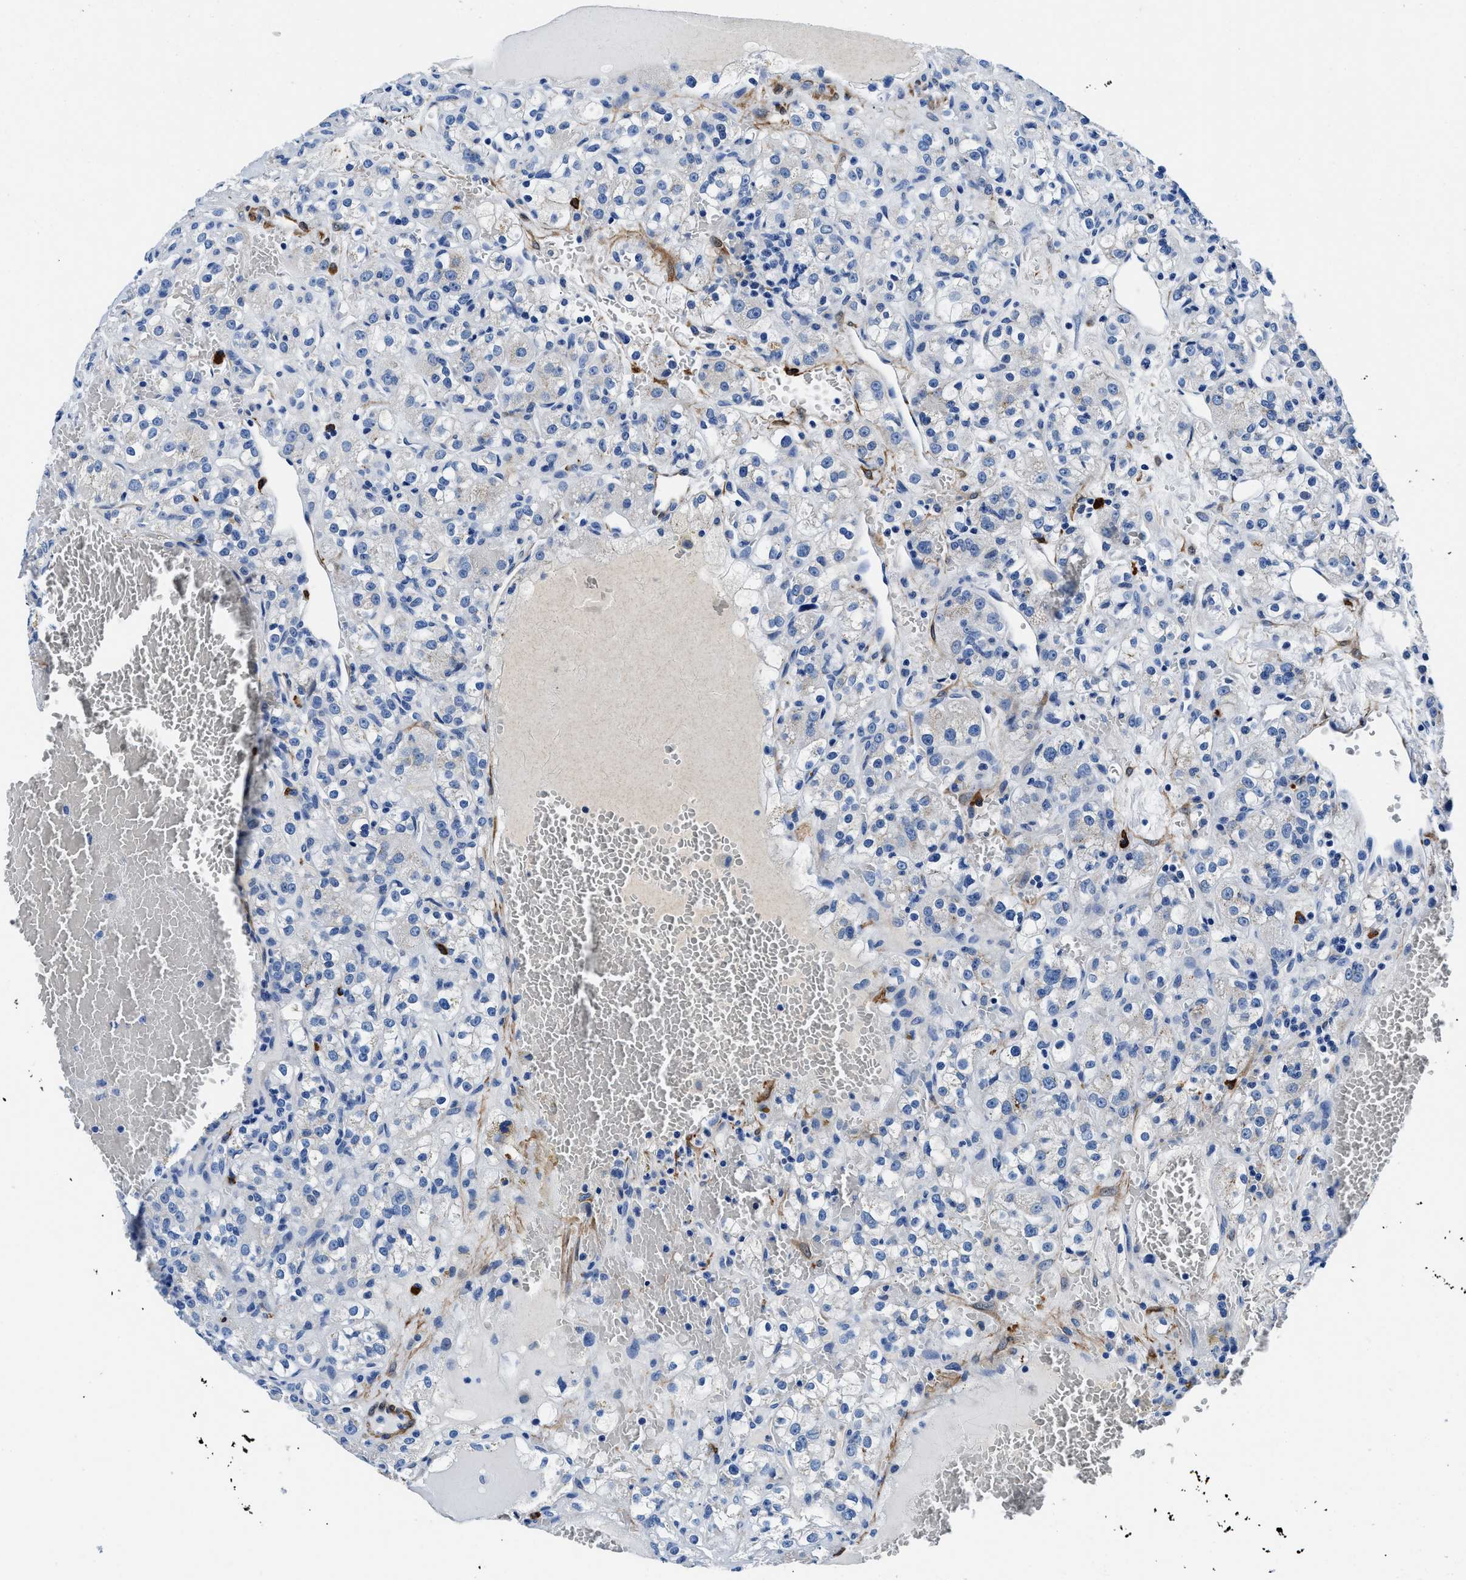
{"staining": {"intensity": "negative", "quantity": "none", "location": "none"}, "tissue": "renal cancer", "cell_type": "Tumor cells", "image_type": "cancer", "snomed": [{"axis": "morphology", "description": "Normal tissue, NOS"}, {"axis": "morphology", "description": "Adenocarcinoma, NOS"}, {"axis": "topography", "description": "Kidney"}], "caption": "The micrograph shows no significant expression in tumor cells of adenocarcinoma (renal). (Brightfield microscopy of DAB (3,3'-diaminobenzidine) IHC at high magnification).", "gene": "TEX261", "patient": {"sex": "male", "age": 61}}